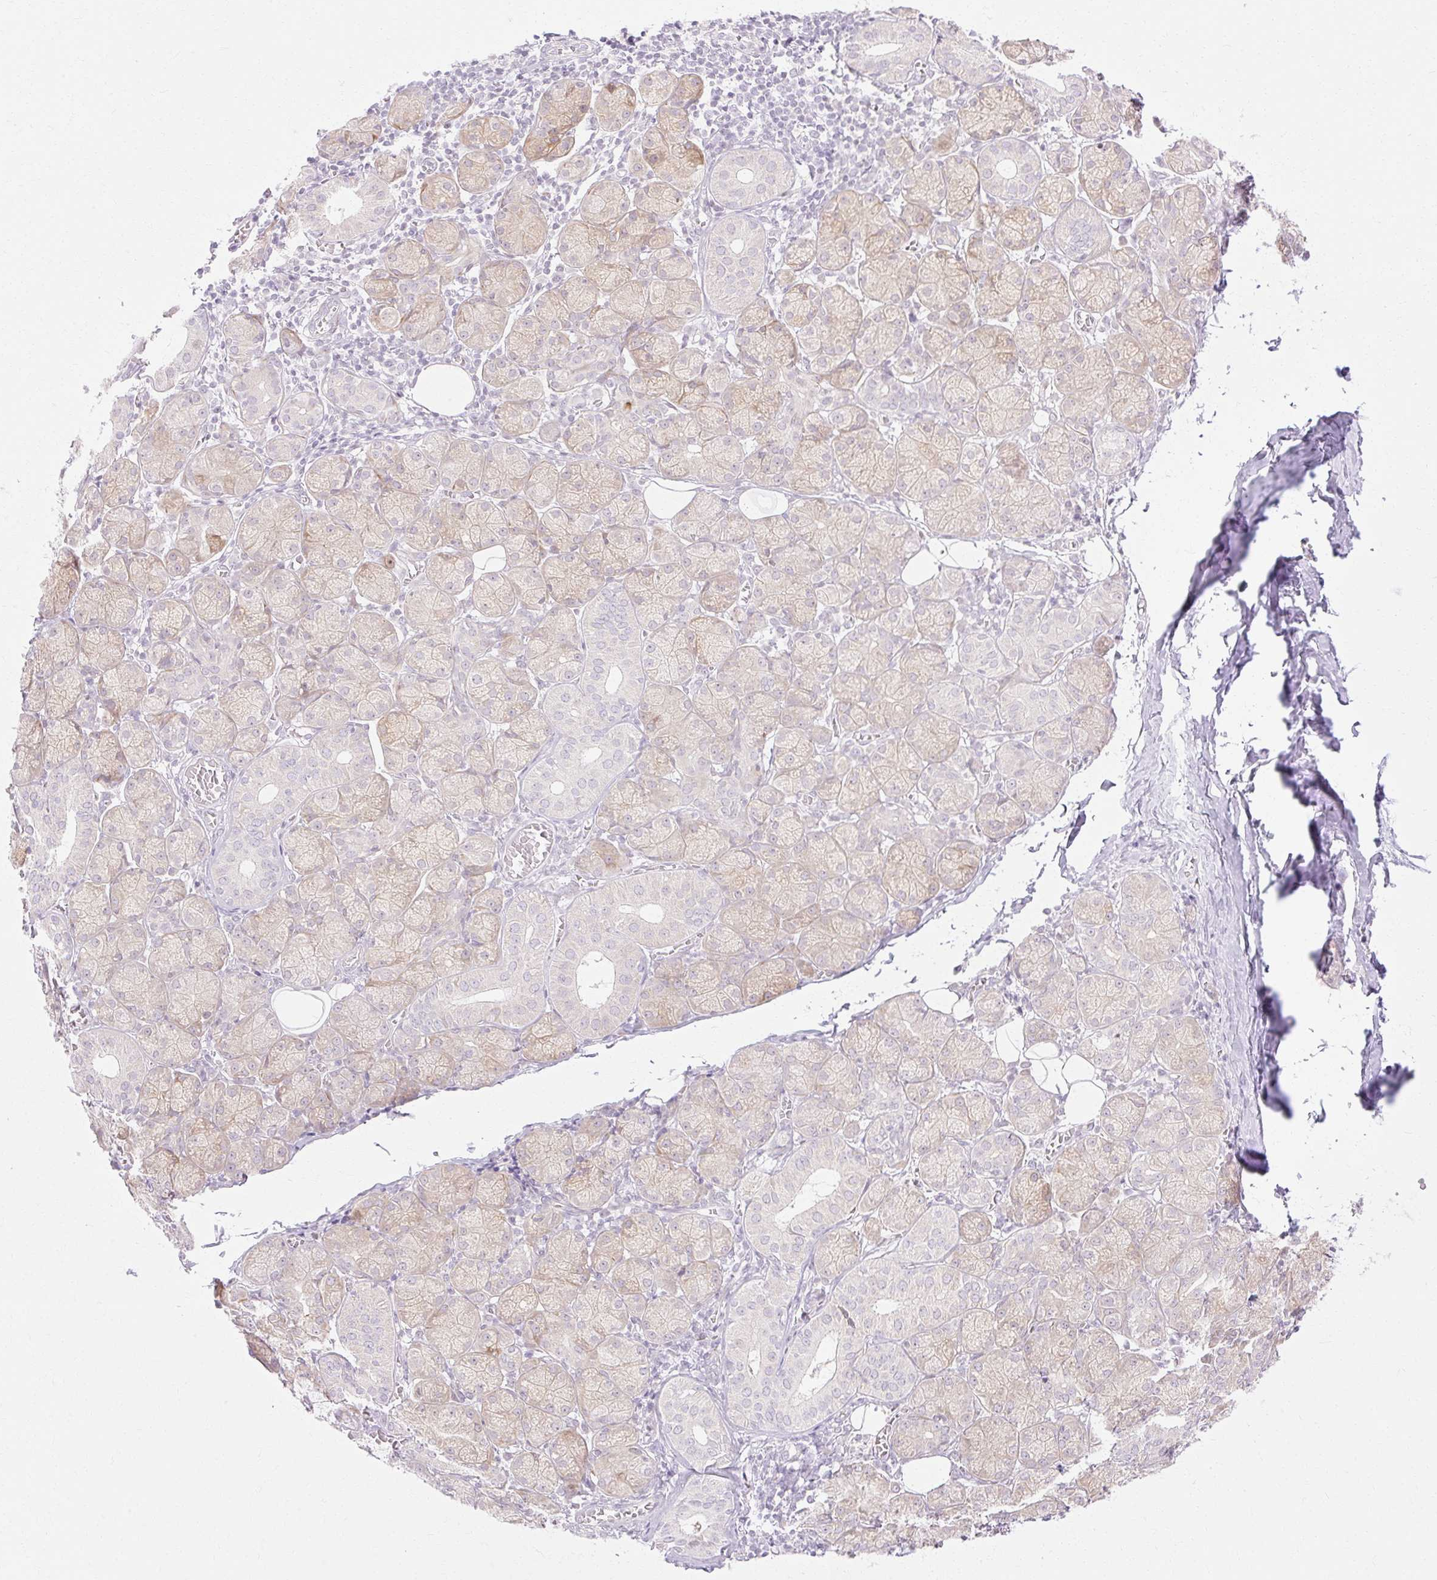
{"staining": {"intensity": "weak", "quantity": "25%-75%", "location": "cytoplasmic/membranous"}, "tissue": "salivary gland", "cell_type": "Glandular cells", "image_type": "normal", "snomed": [{"axis": "morphology", "description": "Normal tissue, NOS"}, {"axis": "topography", "description": "Salivary gland"}], "caption": "Weak cytoplasmic/membranous protein expression is seen in approximately 25%-75% of glandular cells in salivary gland. The protein of interest is shown in brown color, while the nuclei are stained blue.", "gene": "C3orf49", "patient": {"sex": "female", "age": 24}}